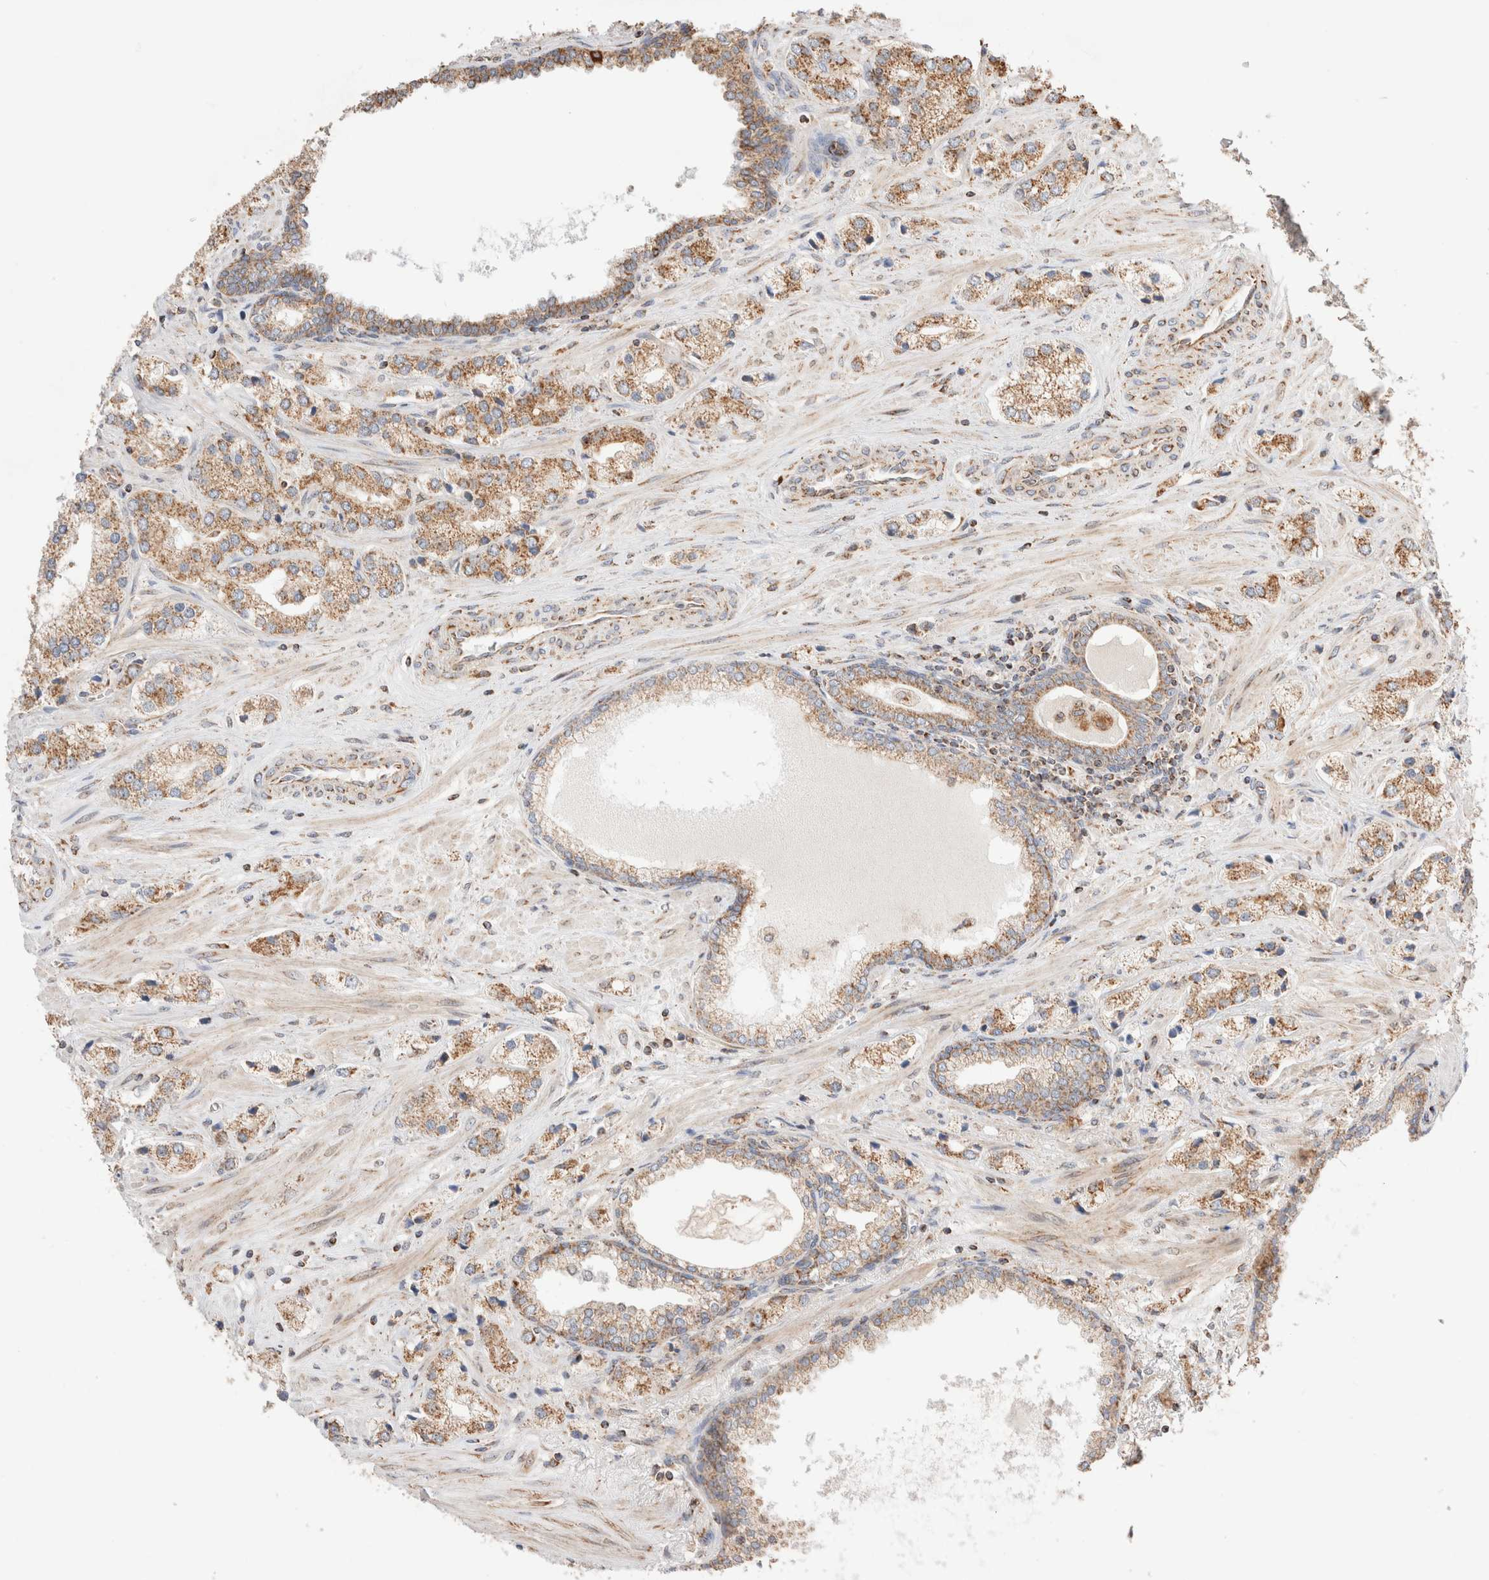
{"staining": {"intensity": "moderate", "quantity": ">75%", "location": "cytoplasmic/membranous"}, "tissue": "prostate cancer", "cell_type": "Tumor cells", "image_type": "cancer", "snomed": [{"axis": "morphology", "description": "Adenocarcinoma, High grade"}, {"axis": "topography", "description": "Prostate"}], "caption": "This micrograph exhibits immunohistochemistry (IHC) staining of human prostate cancer (adenocarcinoma (high-grade)), with medium moderate cytoplasmic/membranous staining in about >75% of tumor cells.", "gene": "TMPPE", "patient": {"sex": "male", "age": 66}}